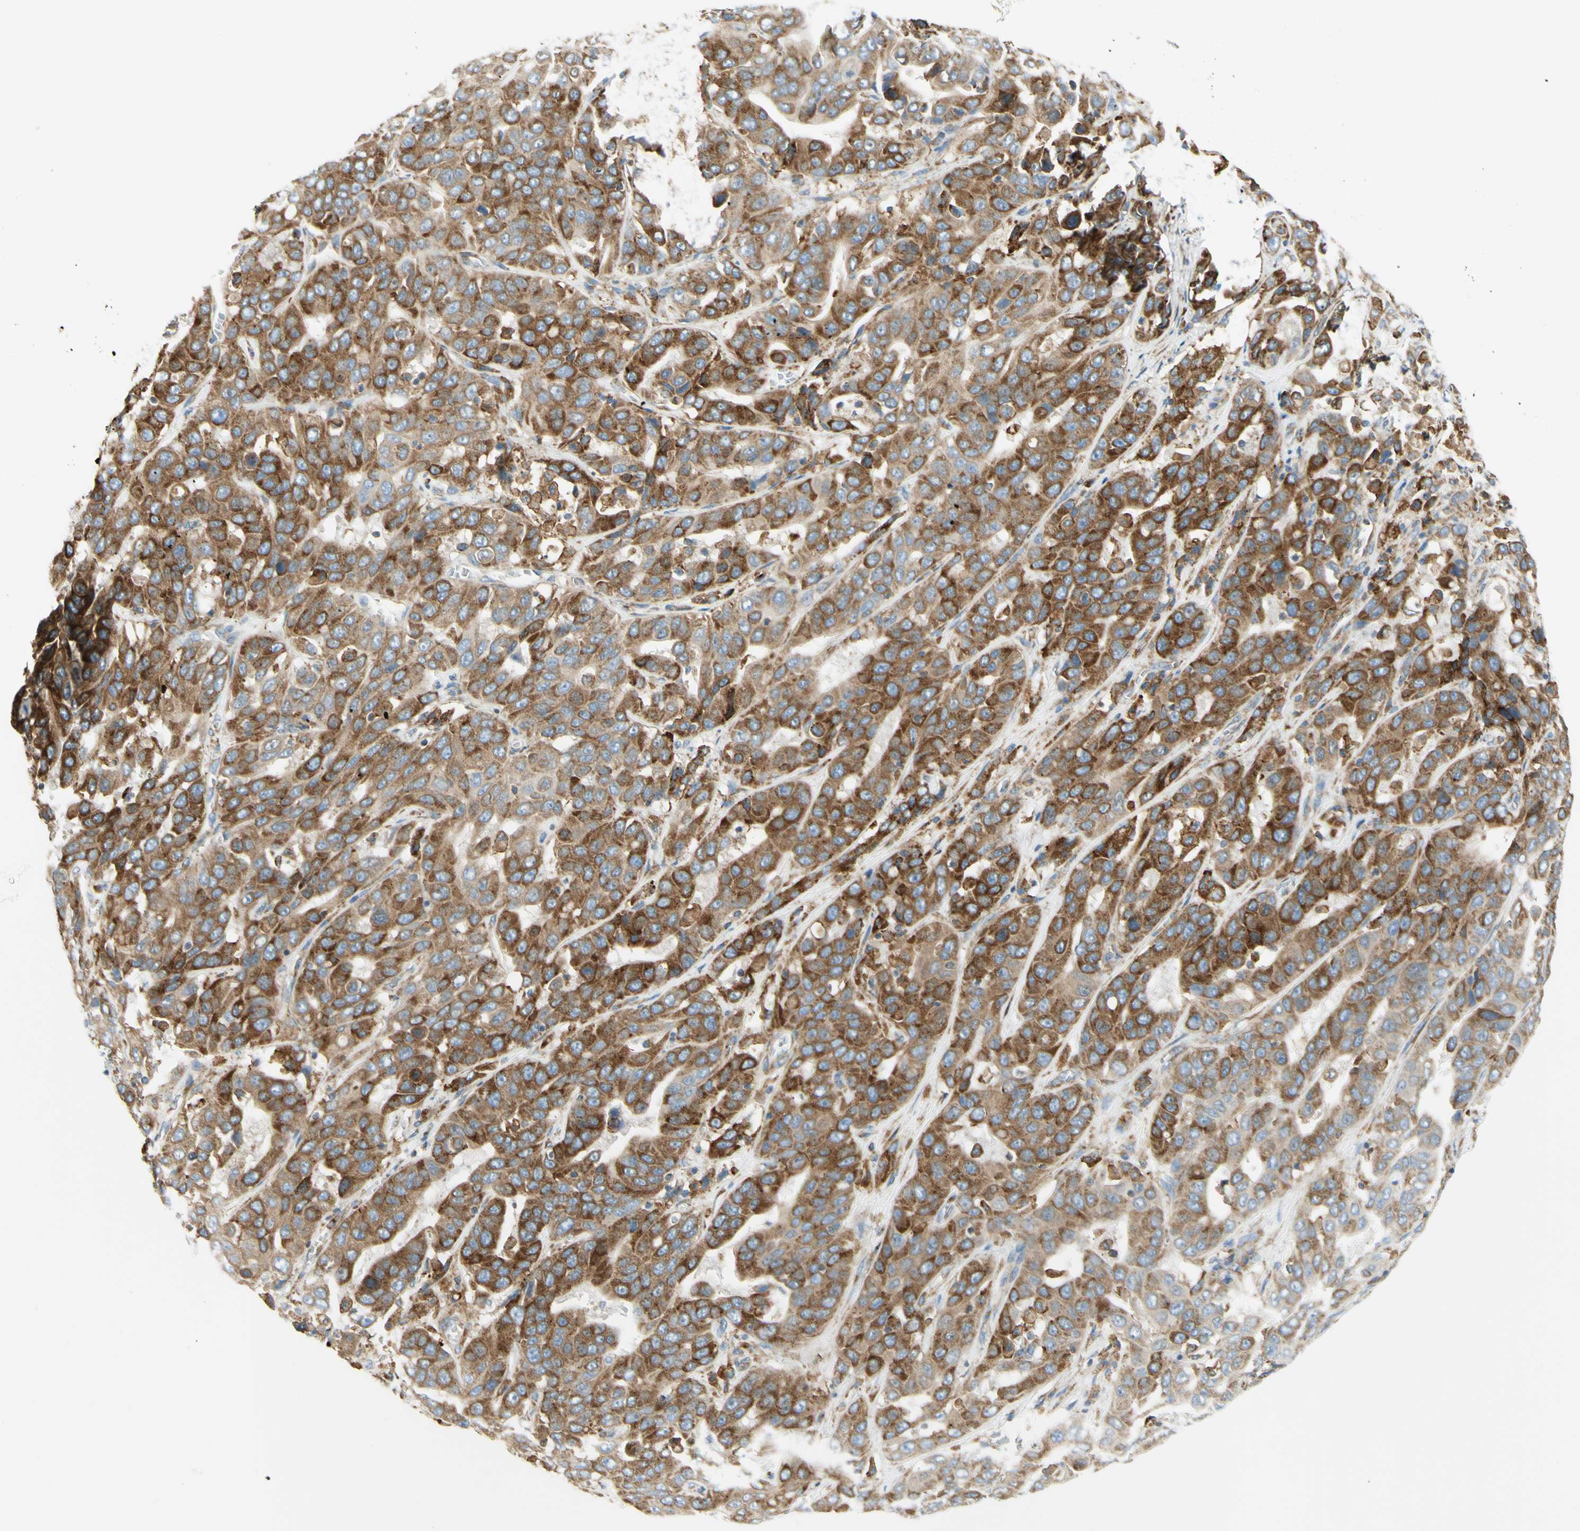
{"staining": {"intensity": "strong", "quantity": ">75%", "location": "cytoplasmic/membranous"}, "tissue": "liver cancer", "cell_type": "Tumor cells", "image_type": "cancer", "snomed": [{"axis": "morphology", "description": "Cholangiocarcinoma"}, {"axis": "topography", "description": "Liver"}], "caption": "An image of human liver cholangiocarcinoma stained for a protein exhibits strong cytoplasmic/membranous brown staining in tumor cells. (Brightfield microscopy of DAB IHC at high magnification).", "gene": "MANF", "patient": {"sex": "female", "age": 52}}